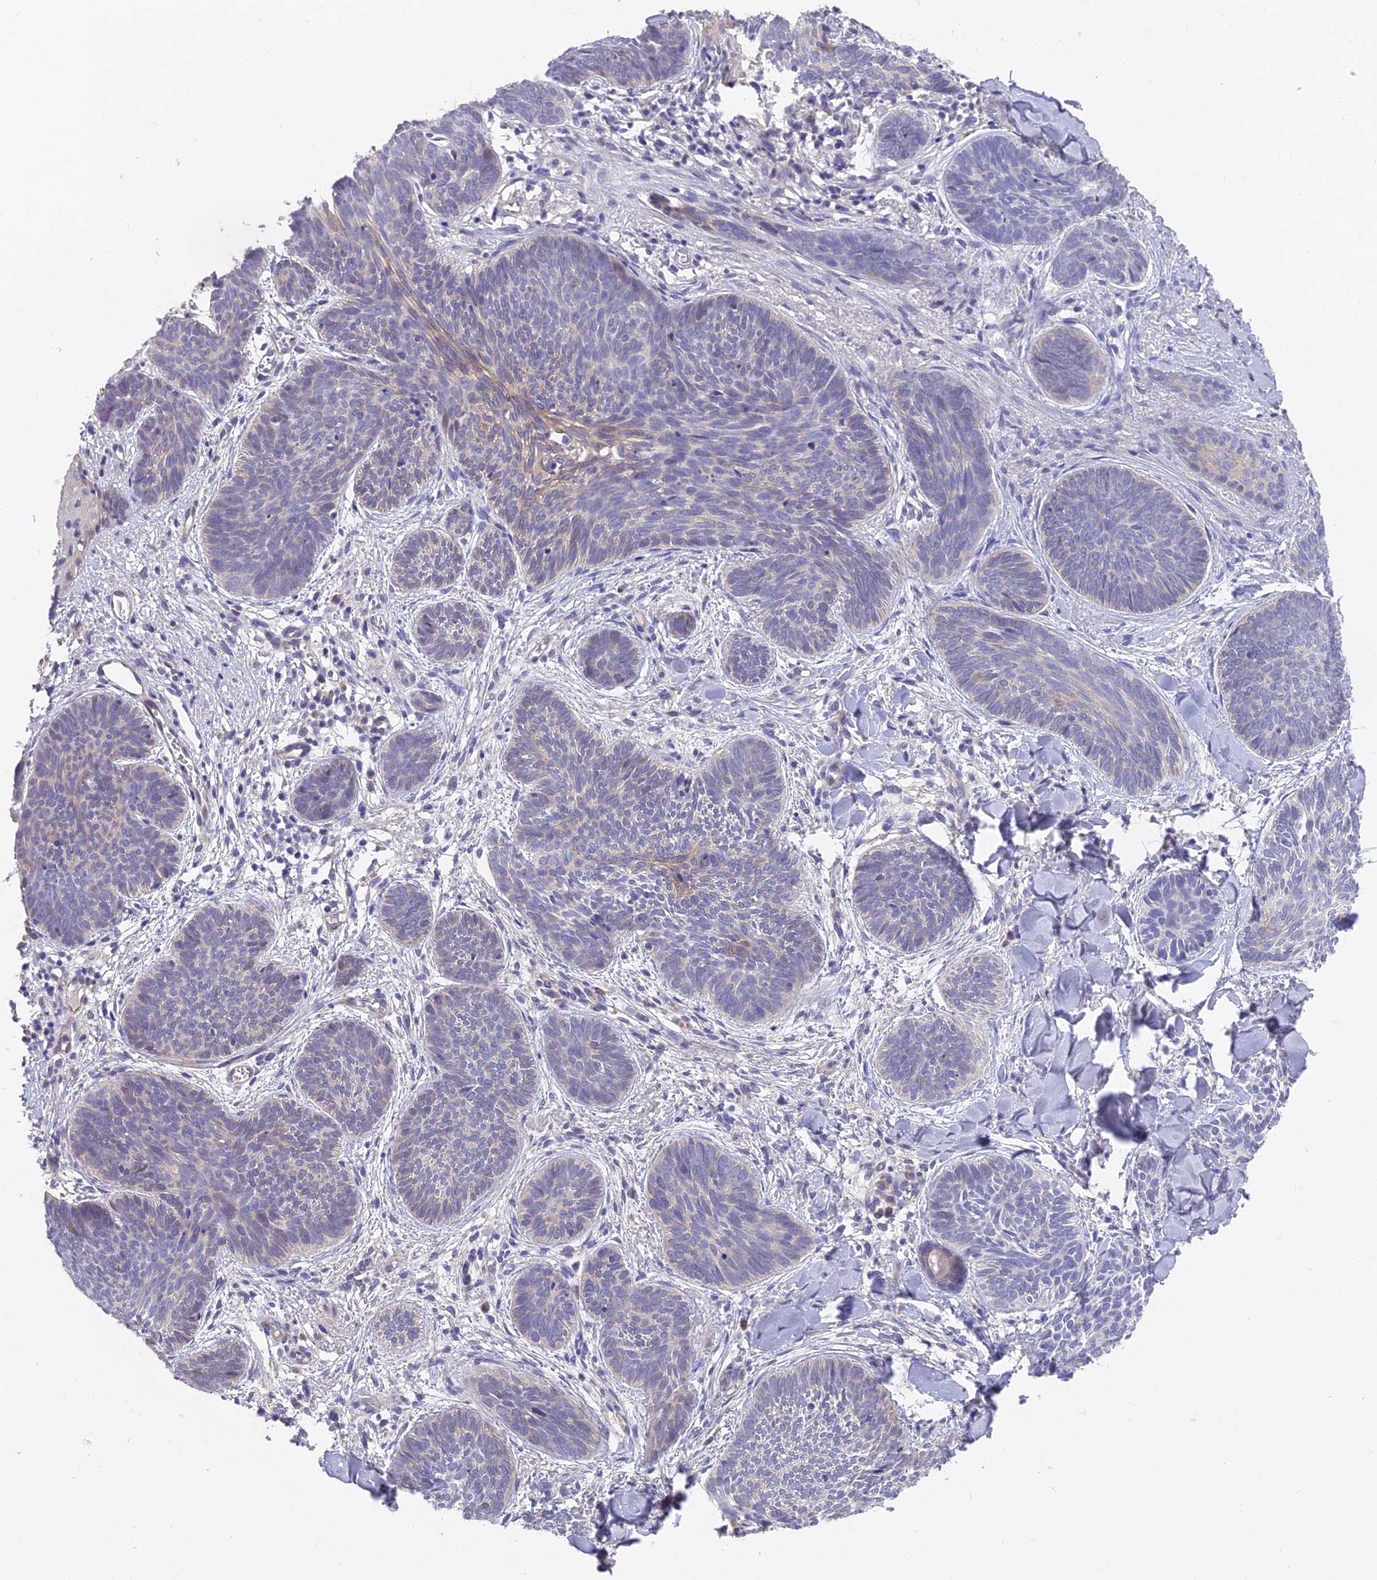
{"staining": {"intensity": "negative", "quantity": "none", "location": "none"}, "tissue": "skin cancer", "cell_type": "Tumor cells", "image_type": "cancer", "snomed": [{"axis": "morphology", "description": "Basal cell carcinoma"}, {"axis": "topography", "description": "Skin"}], "caption": "Basal cell carcinoma (skin) stained for a protein using immunohistochemistry (IHC) reveals no positivity tumor cells.", "gene": "FAM168B", "patient": {"sex": "female", "age": 81}}